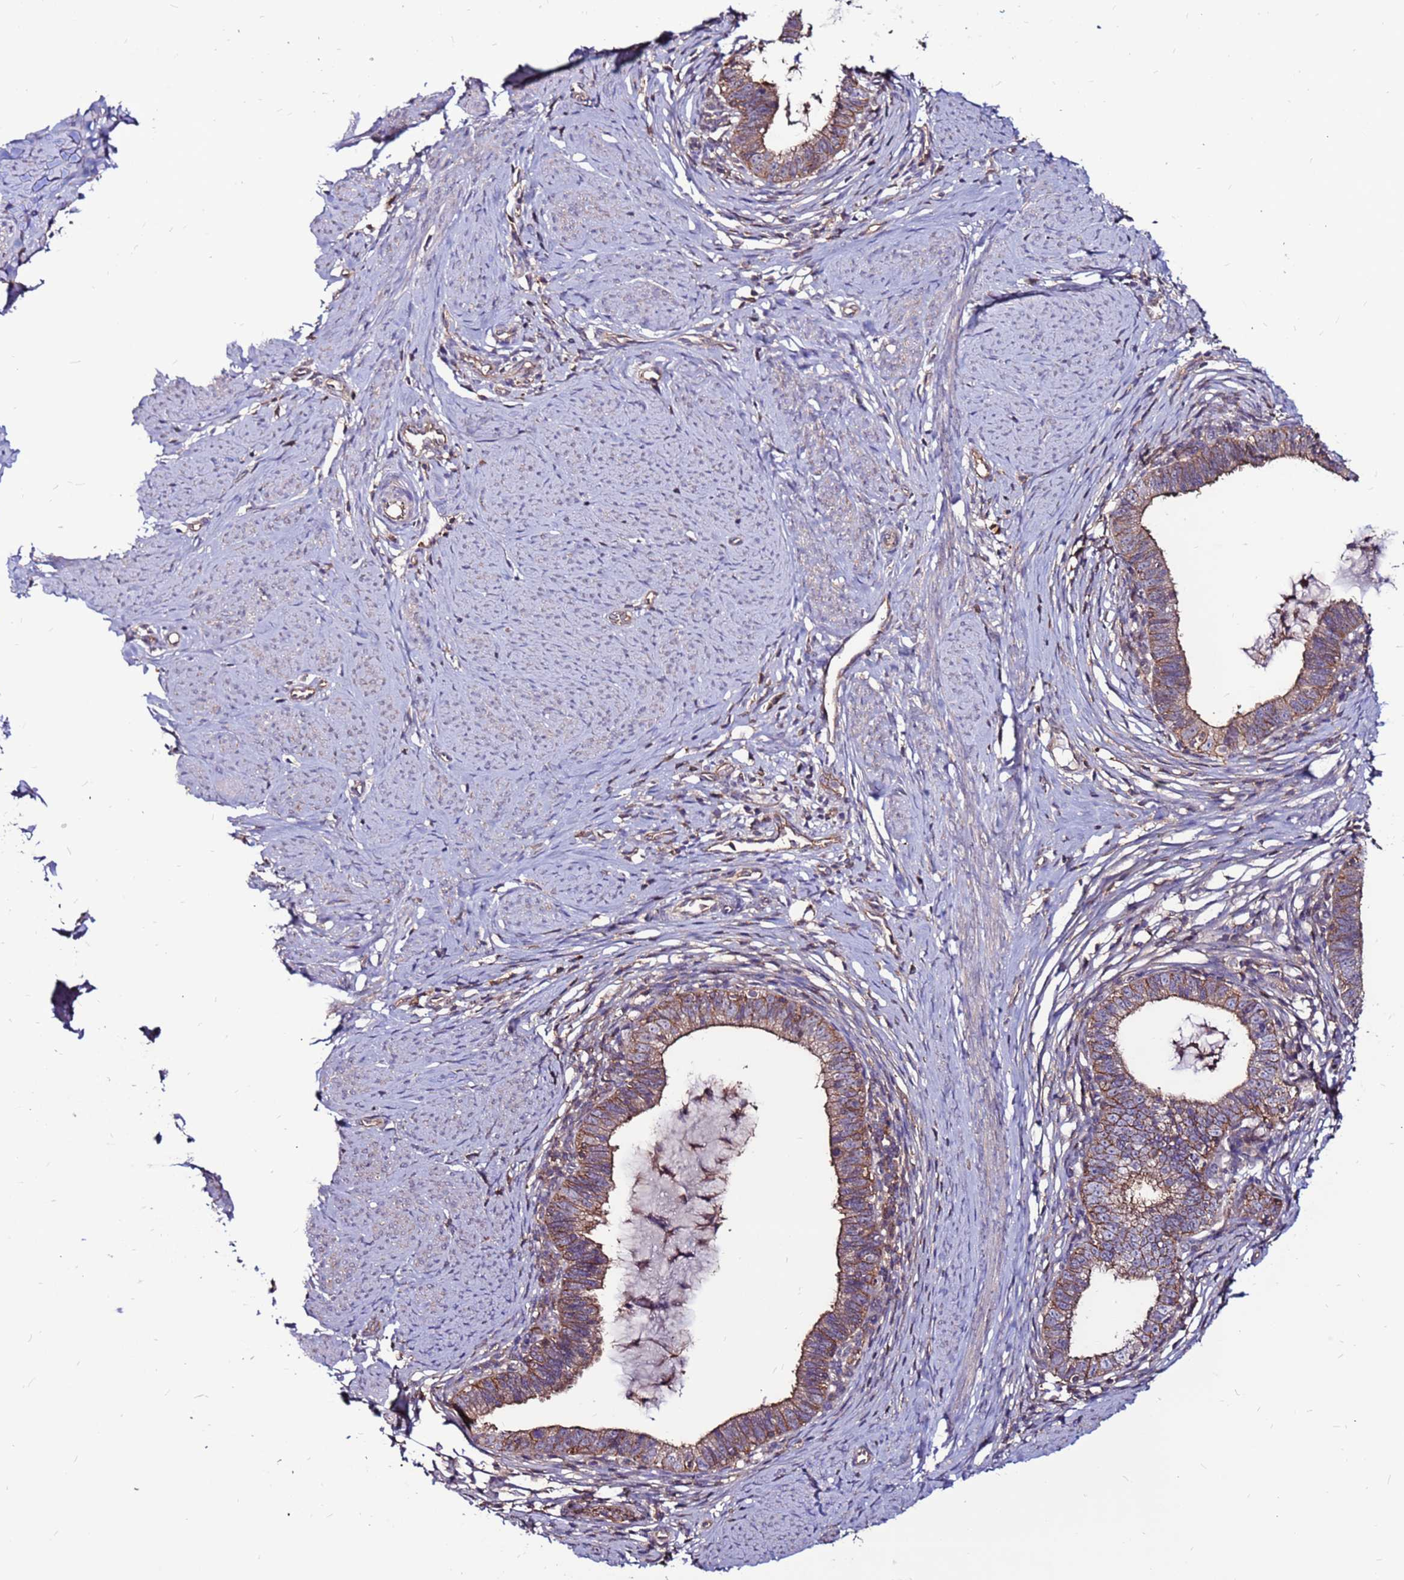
{"staining": {"intensity": "moderate", "quantity": ">75%", "location": "cytoplasmic/membranous"}, "tissue": "cervical cancer", "cell_type": "Tumor cells", "image_type": "cancer", "snomed": [{"axis": "morphology", "description": "Adenocarcinoma, NOS"}, {"axis": "topography", "description": "Cervix"}], "caption": "Immunohistochemical staining of human cervical adenocarcinoma reveals medium levels of moderate cytoplasmic/membranous positivity in about >75% of tumor cells. Nuclei are stained in blue.", "gene": "NRN1L", "patient": {"sex": "female", "age": 36}}